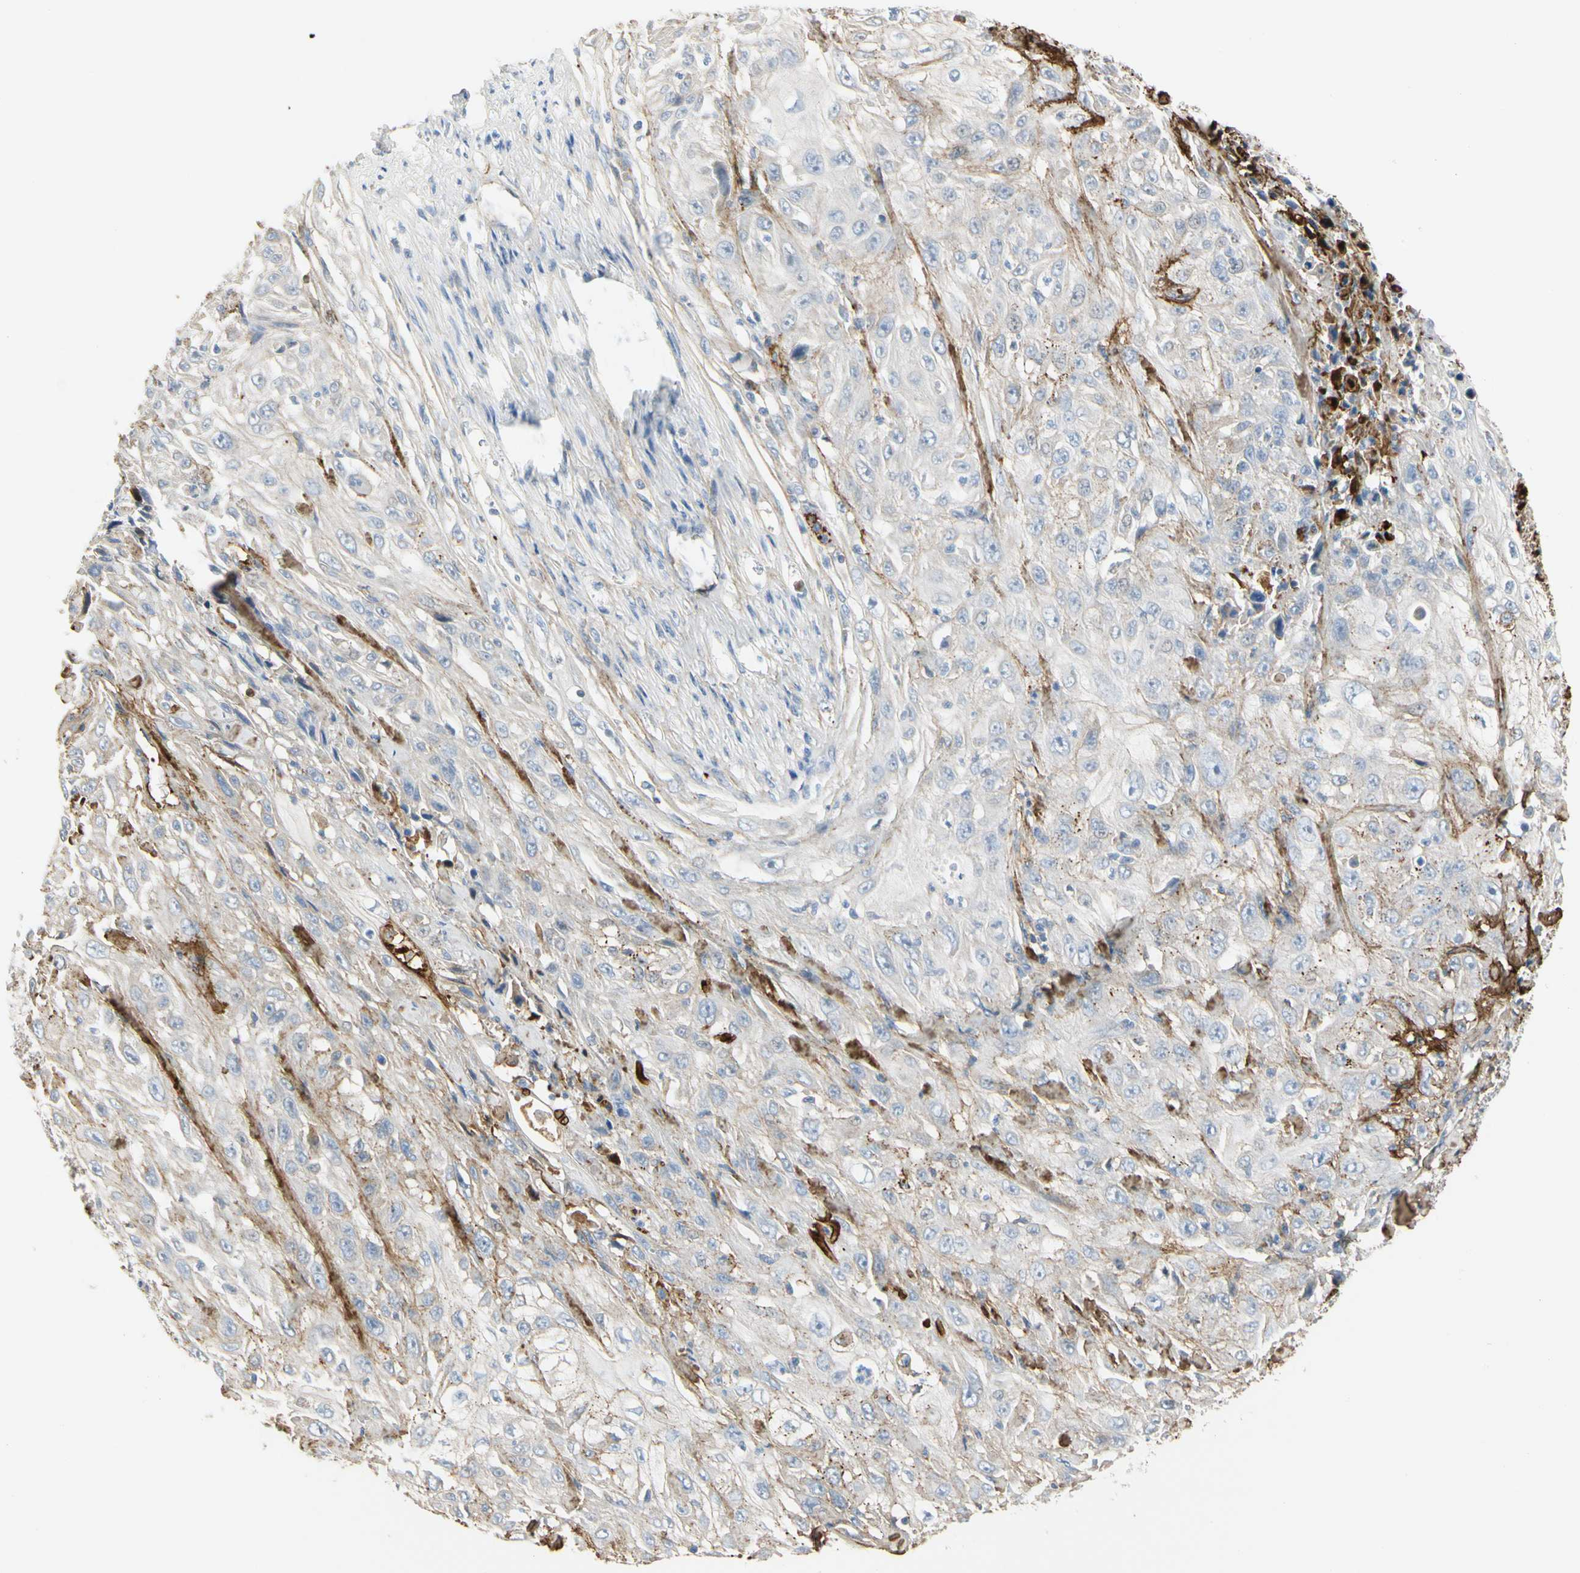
{"staining": {"intensity": "weak", "quantity": ">75%", "location": "cytoplasmic/membranous"}, "tissue": "skin cancer", "cell_type": "Tumor cells", "image_type": "cancer", "snomed": [{"axis": "morphology", "description": "Squamous cell carcinoma, NOS"}, {"axis": "morphology", "description": "Squamous cell carcinoma, metastatic, NOS"}, {"axis": "topography", "description": "Skin"}, {"axis": "topography", "description": "Lymph node"}], "caption": "This photomicrograph reveals IHC staining of human skin cancer, with low weak cytoplasmic/membranous positivity in about >75% of tumor cells.", "gene": "FGB", "patient": {"sex": "male", "age": 75}}